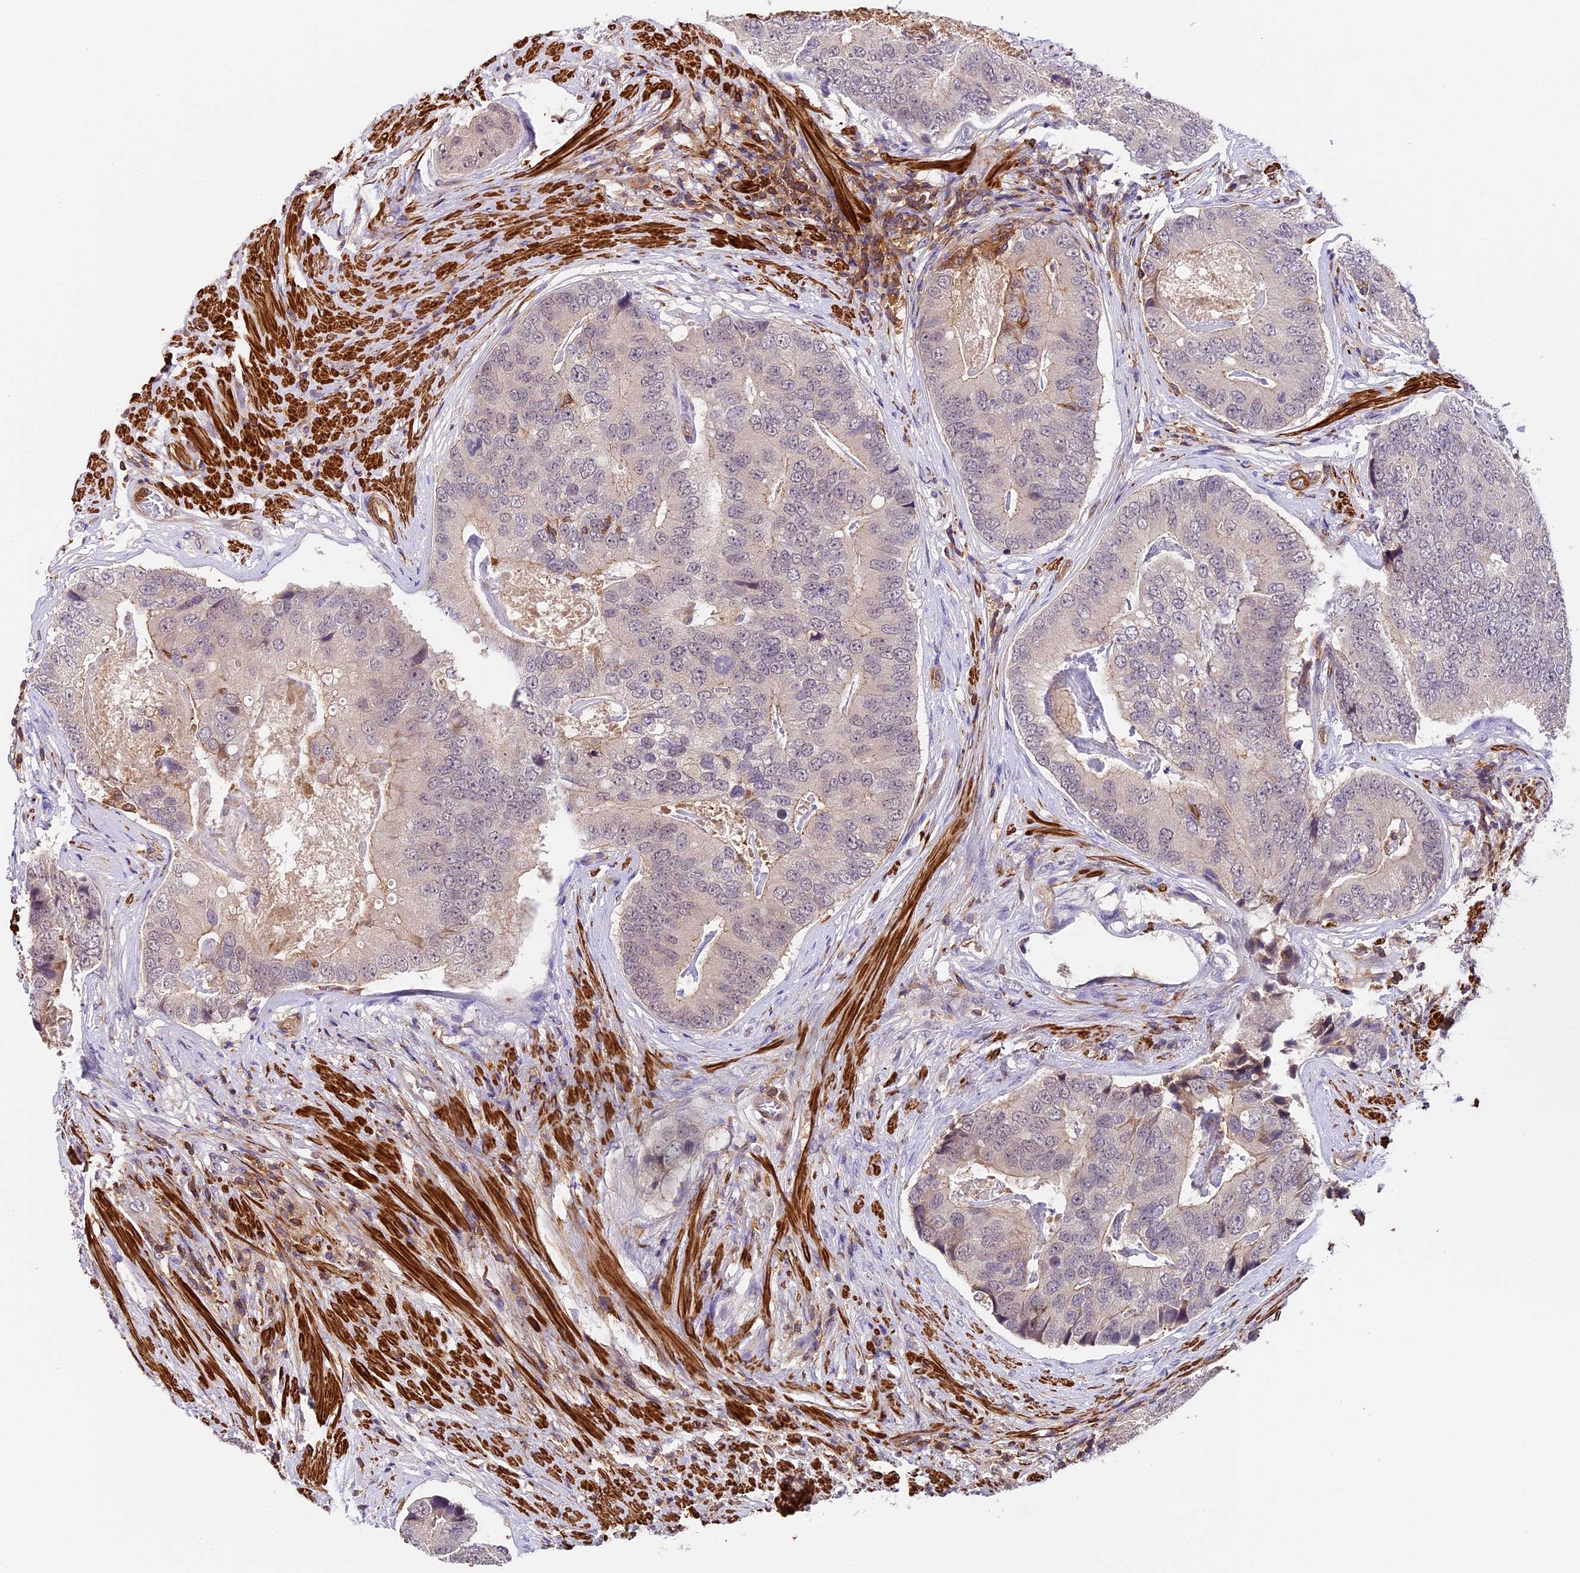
{"staining": {"intensity": "negative", "quantity": "none", "location": "none"}, "tissue": "prostate cancer", "cell_type": "Tumor cells", "image_type": "cancer", "snomed": [{"axis": "morphology", "description": "Adenocarcinoma, High grade"}, {"axis": "topography", "description": "Prostate"}], "caption": "Prostate cancer was stained to show a protein in brown. There is no significant positivity in tumor cells.", "gene": "TBC1D1", "patient": {"sex": "male", "age": 70}}